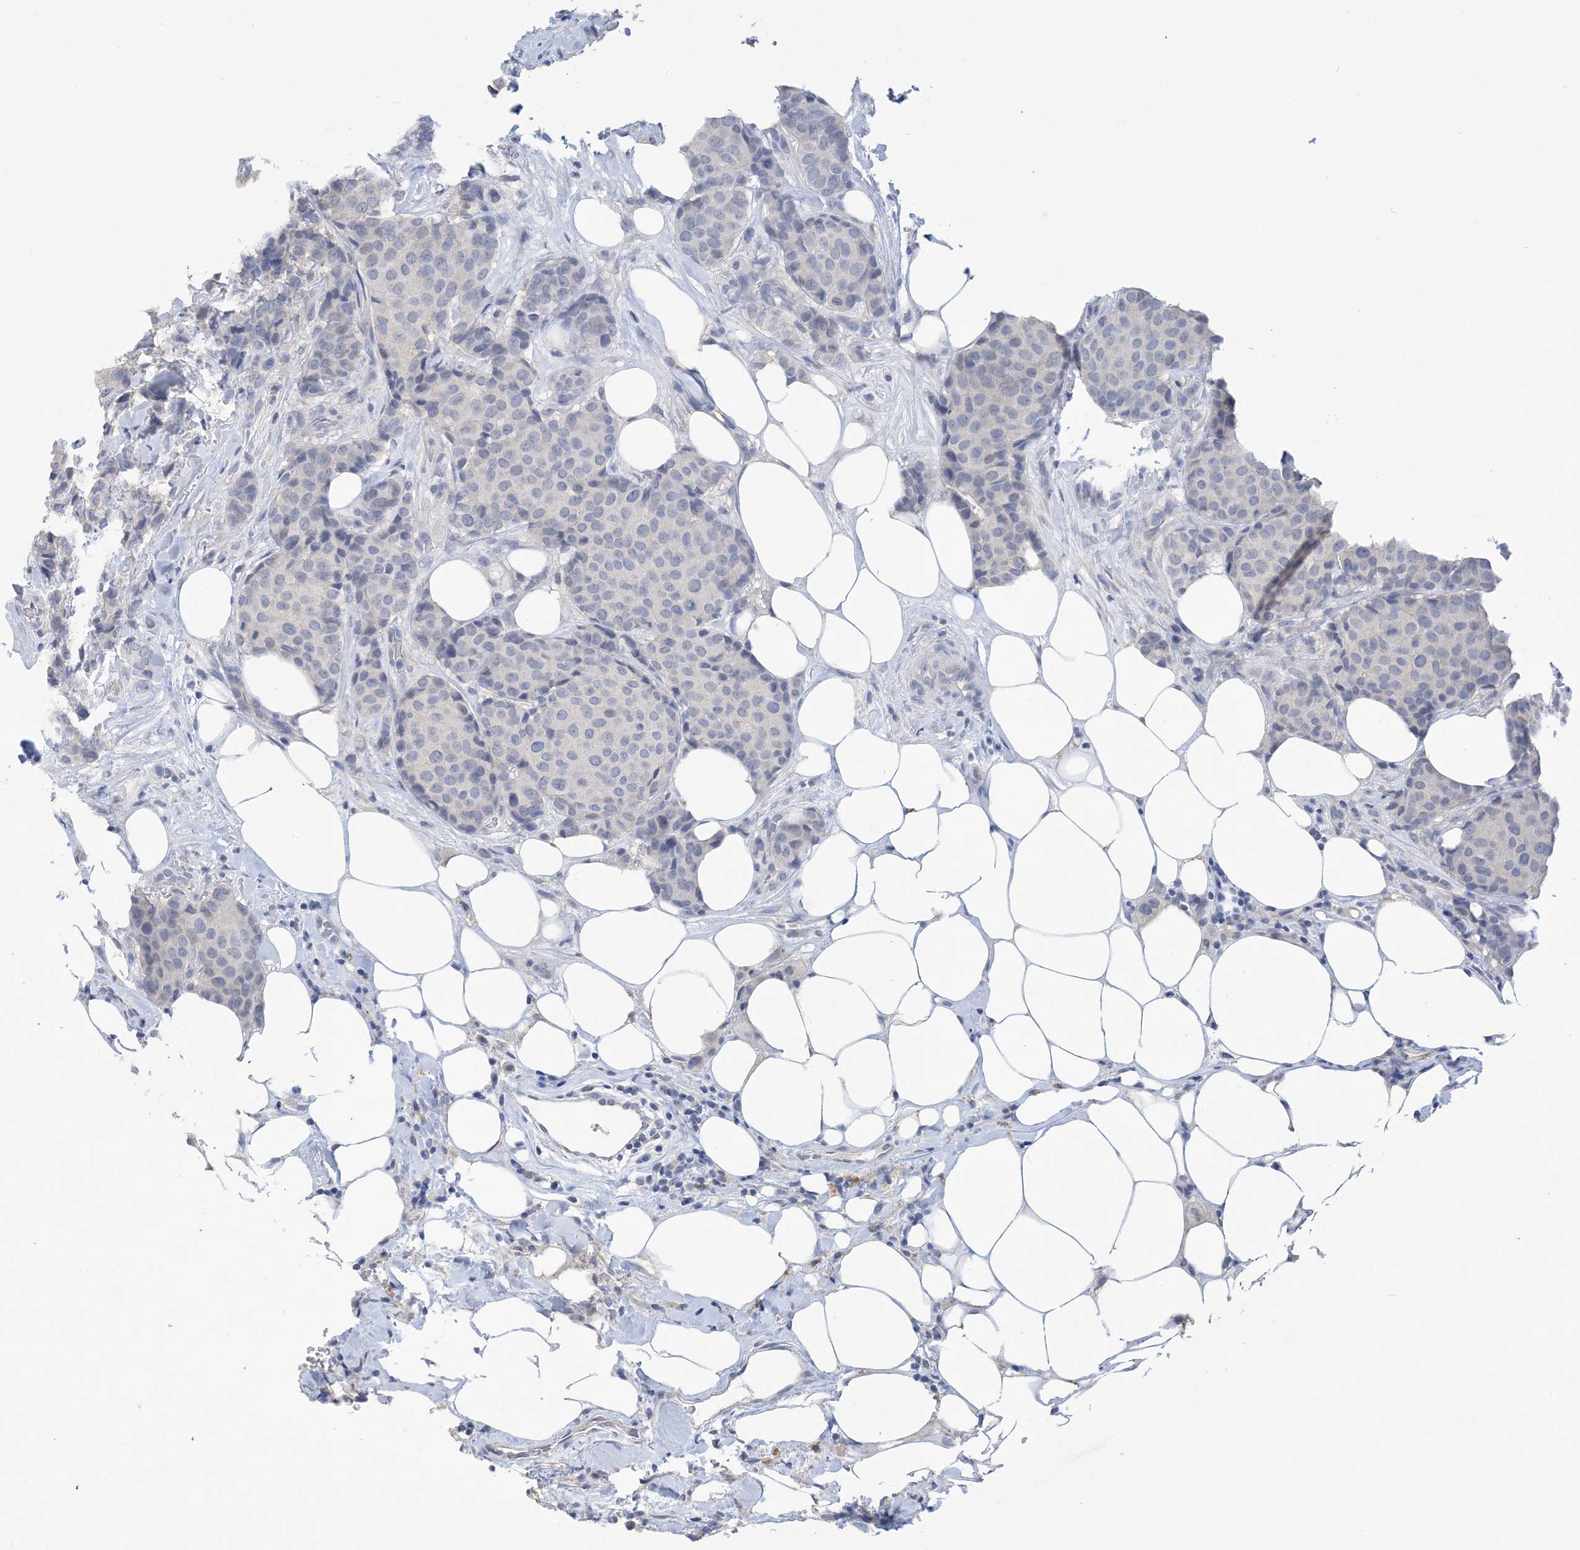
{"staining": {"intensity": "negative", "quantity": "none", "location": "none"}, "tissue": "breast cancer", "cell_type": "Tumor cells", "image_type": "cancer", "snomed": [{"axis": "morphology", "description": "Duct carcinoma"}, {"axis": "topography", "description": "Breast"}], "caption": "The immunohistochemistry histopathology image has no significant expression in tumor cells of breast cancer (invasive ductal carcinoma) tissue.", "gene": "DSC3", "patient": {"sex": "female", "age": 75}}